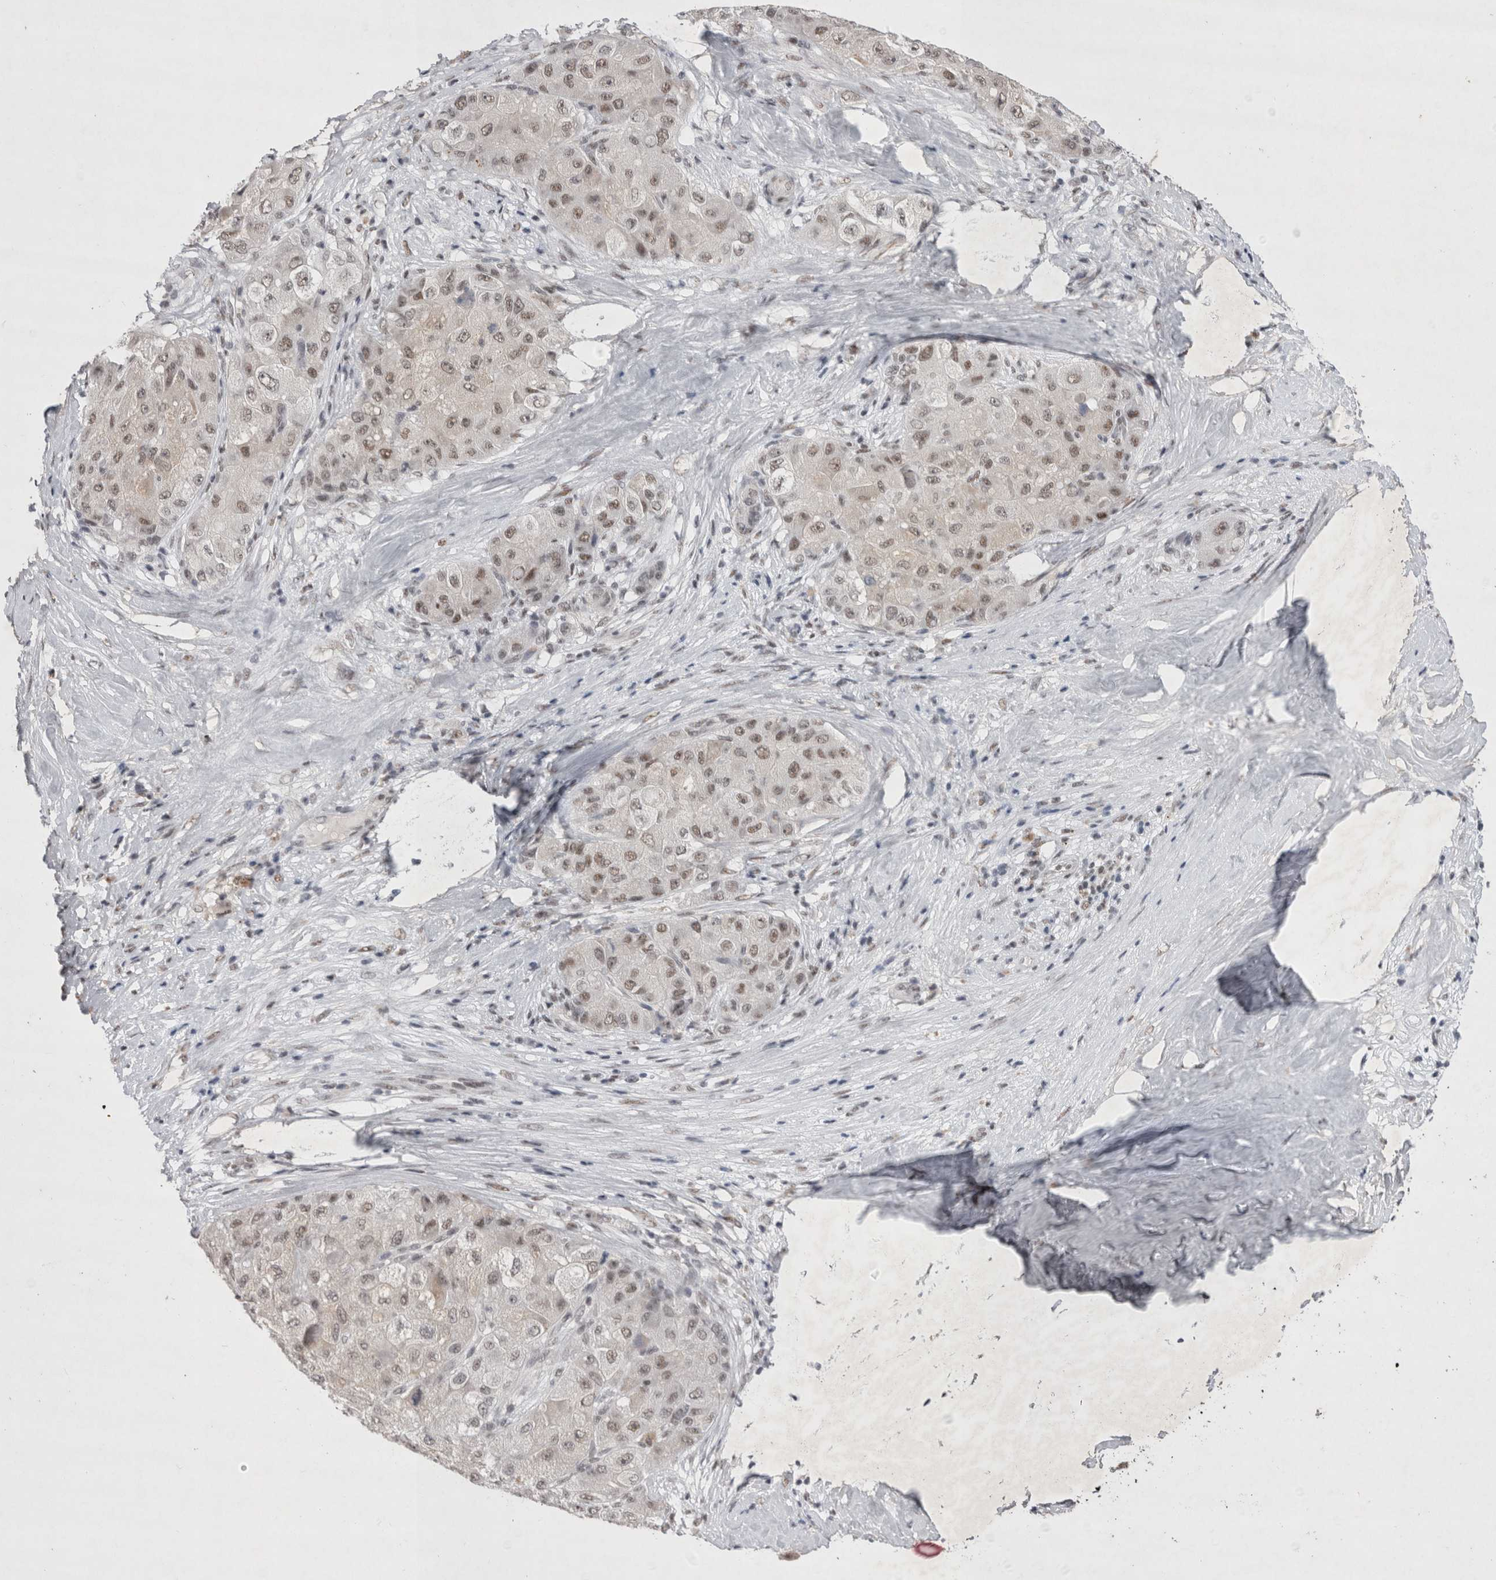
{"staining": {"intensity": "weak", "quantity": ">75%", "location": "nuclear"}, "tissue": "liver cancer", "cell_type": "Tumor cells", "image_type": "cancer", "snomed": [{"axis": "morphology", "description": "Carcinoma, Hepatocellular, NOS"}, {"axis": "topography", "description": "Liver"}], "caption": "Immunohistochemical staining of human liver cancer exhibits weak nuclear protein positivity in about >75% of tumor cells. (Stains: DAB (3,3'-diaminobenzidine) in brown, nuclei in blue, Microscopy: brightfield microscopy at high magnification).", "gene": "RBM6", "patient": {"sex": "male", "age": 80}}